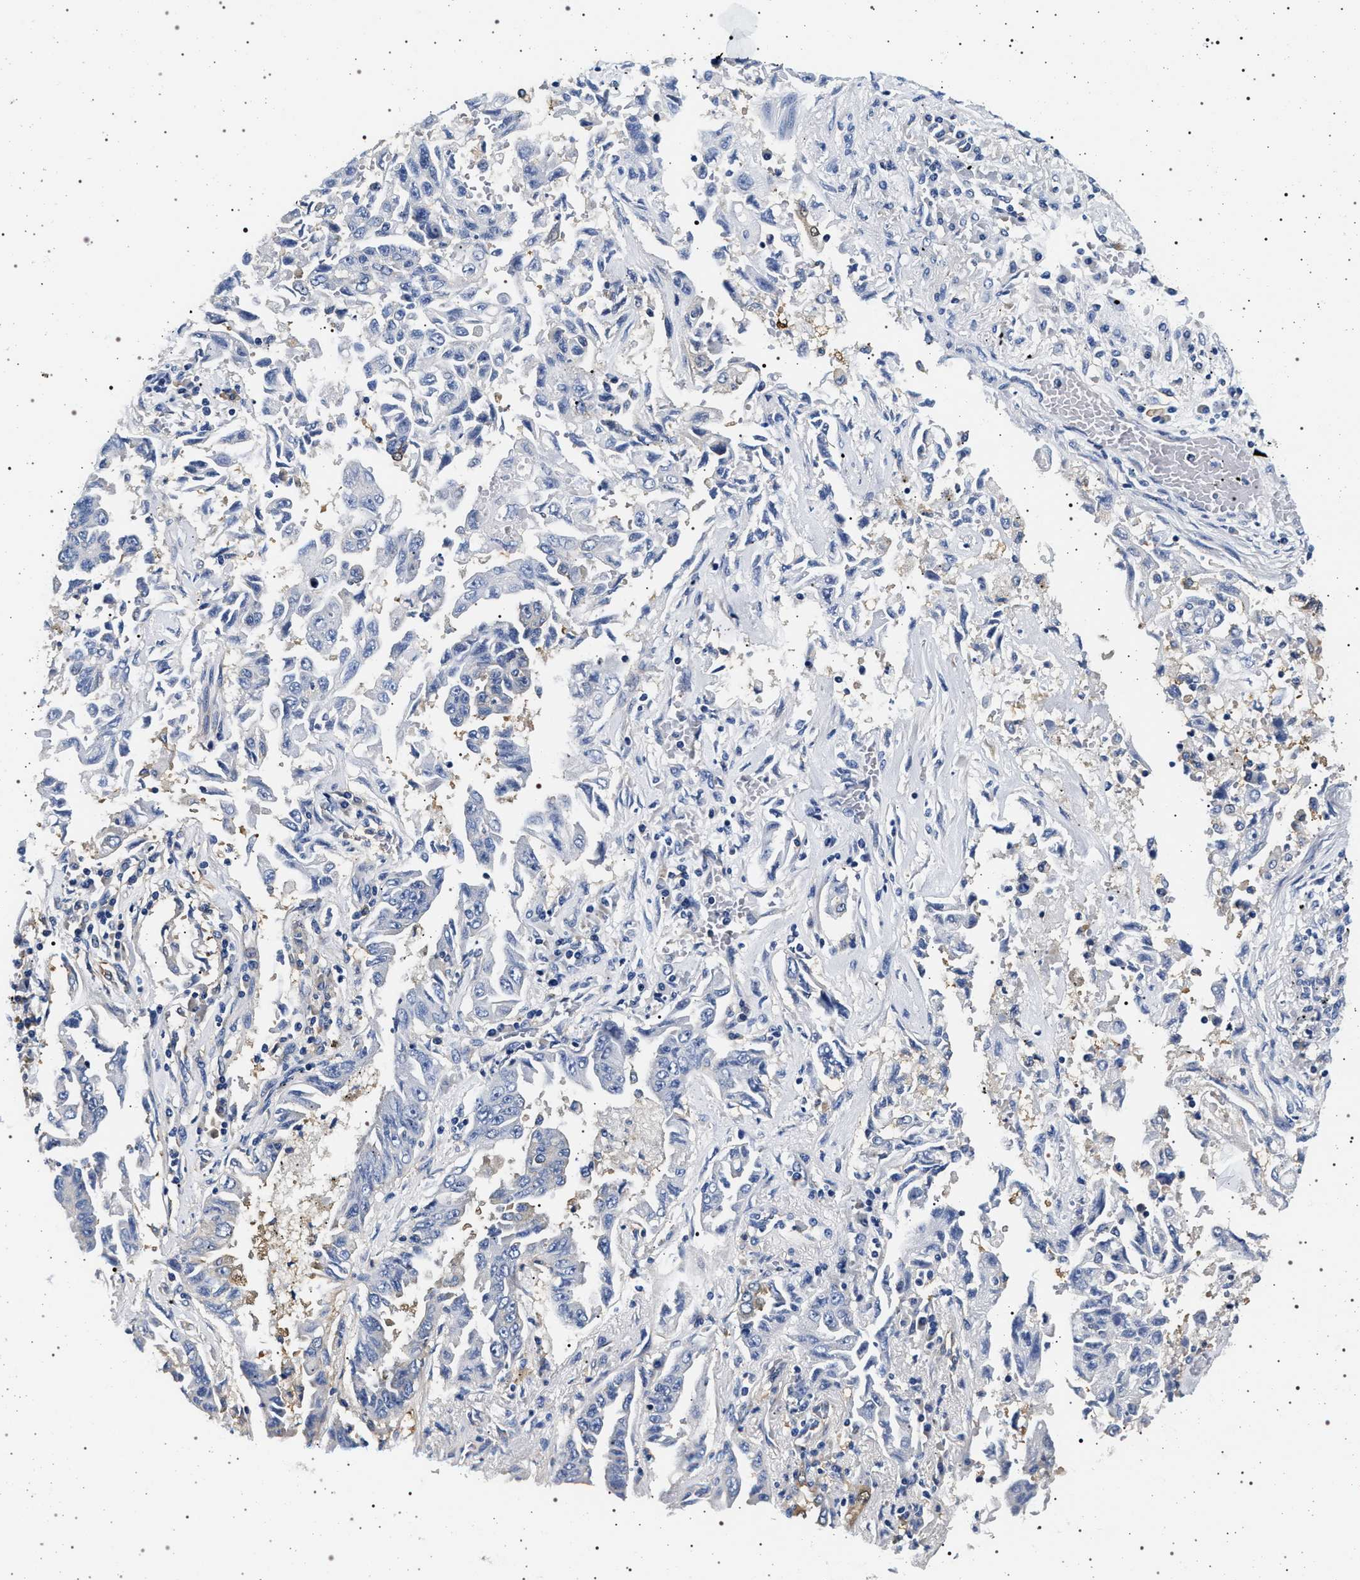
{"staining": {"intensity": "negative", "quantity": "none", "location": "none"}, "tissue": "lung cancer", "cell_type": "Tumor cells", "image_type": "cancer", "snomed": [{"axis": "morphology", "description": "Adenocarcinoma, NOS"}, {"axis": "topography", "description": "Lung"}], "caption": "The image shows no significant positivity in tumor cells of lung adenocarcinoma.", "gene": "HSD17B1", "patient": {"sex": "female", "age": 51}}